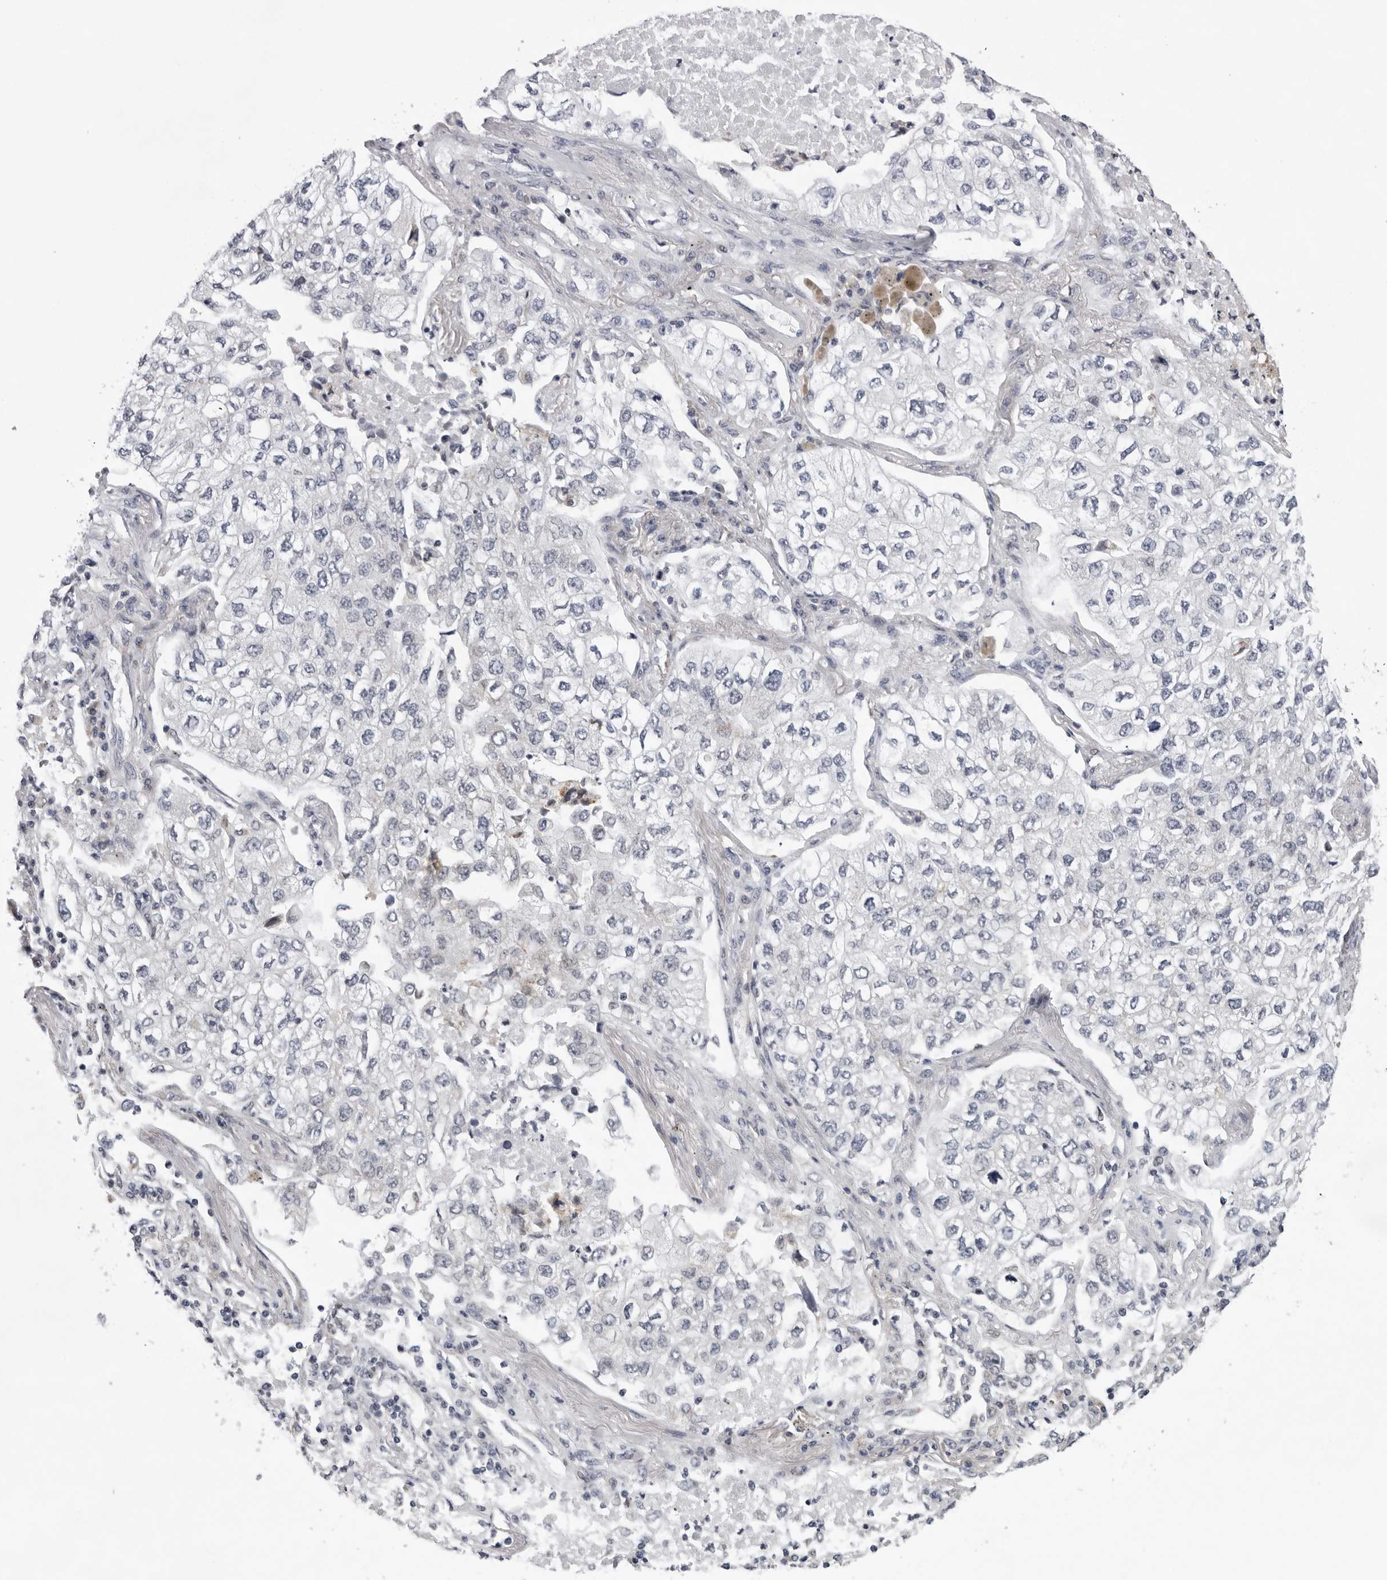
{"staining": {"intensity": "negative", "quantity": "none", "location": "none"}, "tissue": "lung cancer", "cell_type": "Tumor cells", "image_type": "cancer", "snomed": [{"axis": "morphology", "description": "Adenocarcinoma, NOS"}, {"axis": "topography", "description": "Lung"}], "caption": "Adenocarcinoma (lung) stained for a protein using immunohistochemistry demonstrates no staining tumor cells.", "gene": "CPT2", "patient": {"sex": "male", "age": 63}}